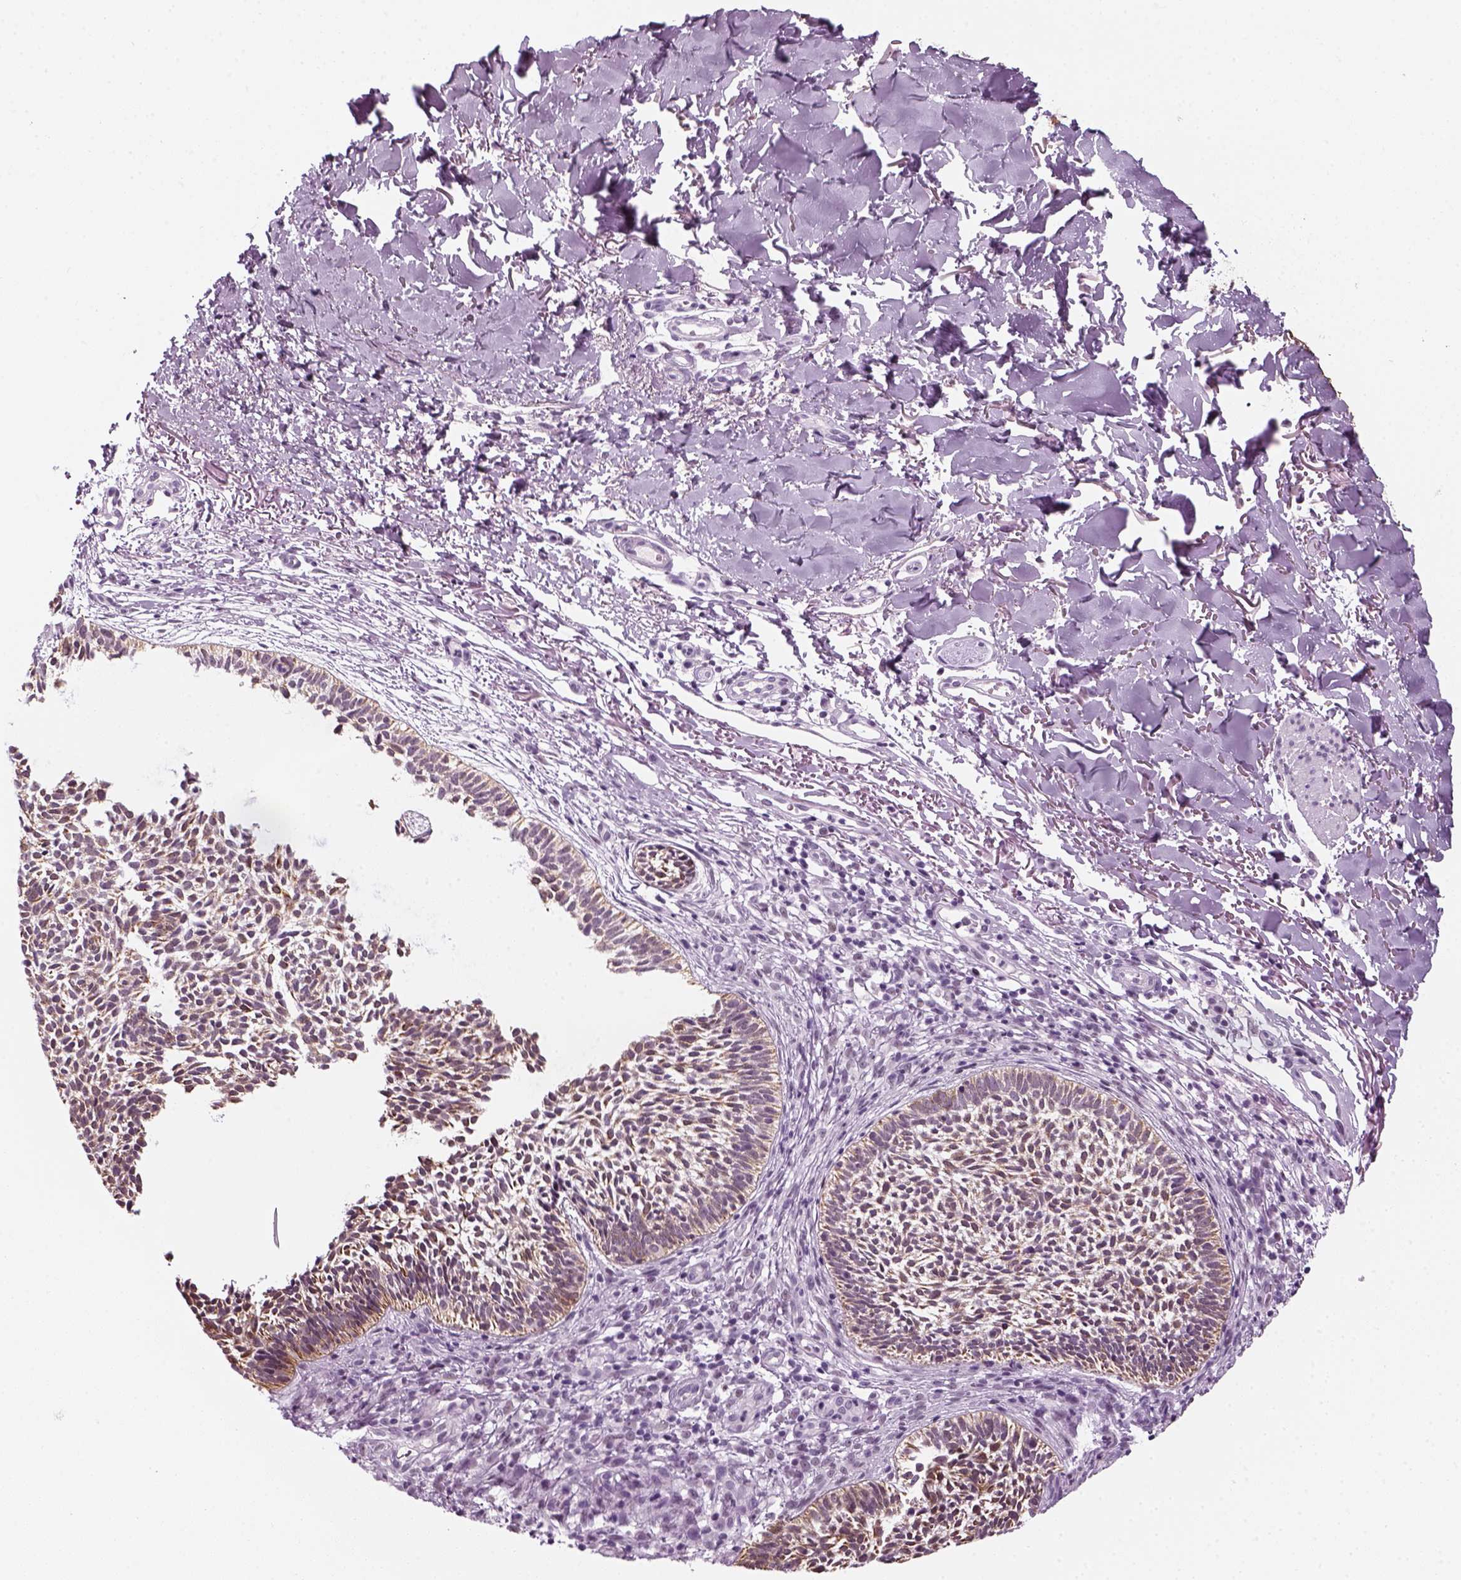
{"staining": {"intensity": "weak", "quantity": "25%-75%", "location": "cytoplasmic/membranous"}, "tissue": "skin cancer", "cell_type": "Tumor cells", "image_type": "cancer", "snomed": [{"axis": "morphology", "description": "Basal cell carcinoma"}, {"axis": "topography", "description": "Skin"}], "caption": "Immunohistochemical staining of basal cell carcinoma (skin) demonstrates low levels of weak cytoplasmic/membranous protein expression in approximately 25%-75% of tumor cells.", "gene": "KRT75", "patient": {"sex": "male", "age": 78}}